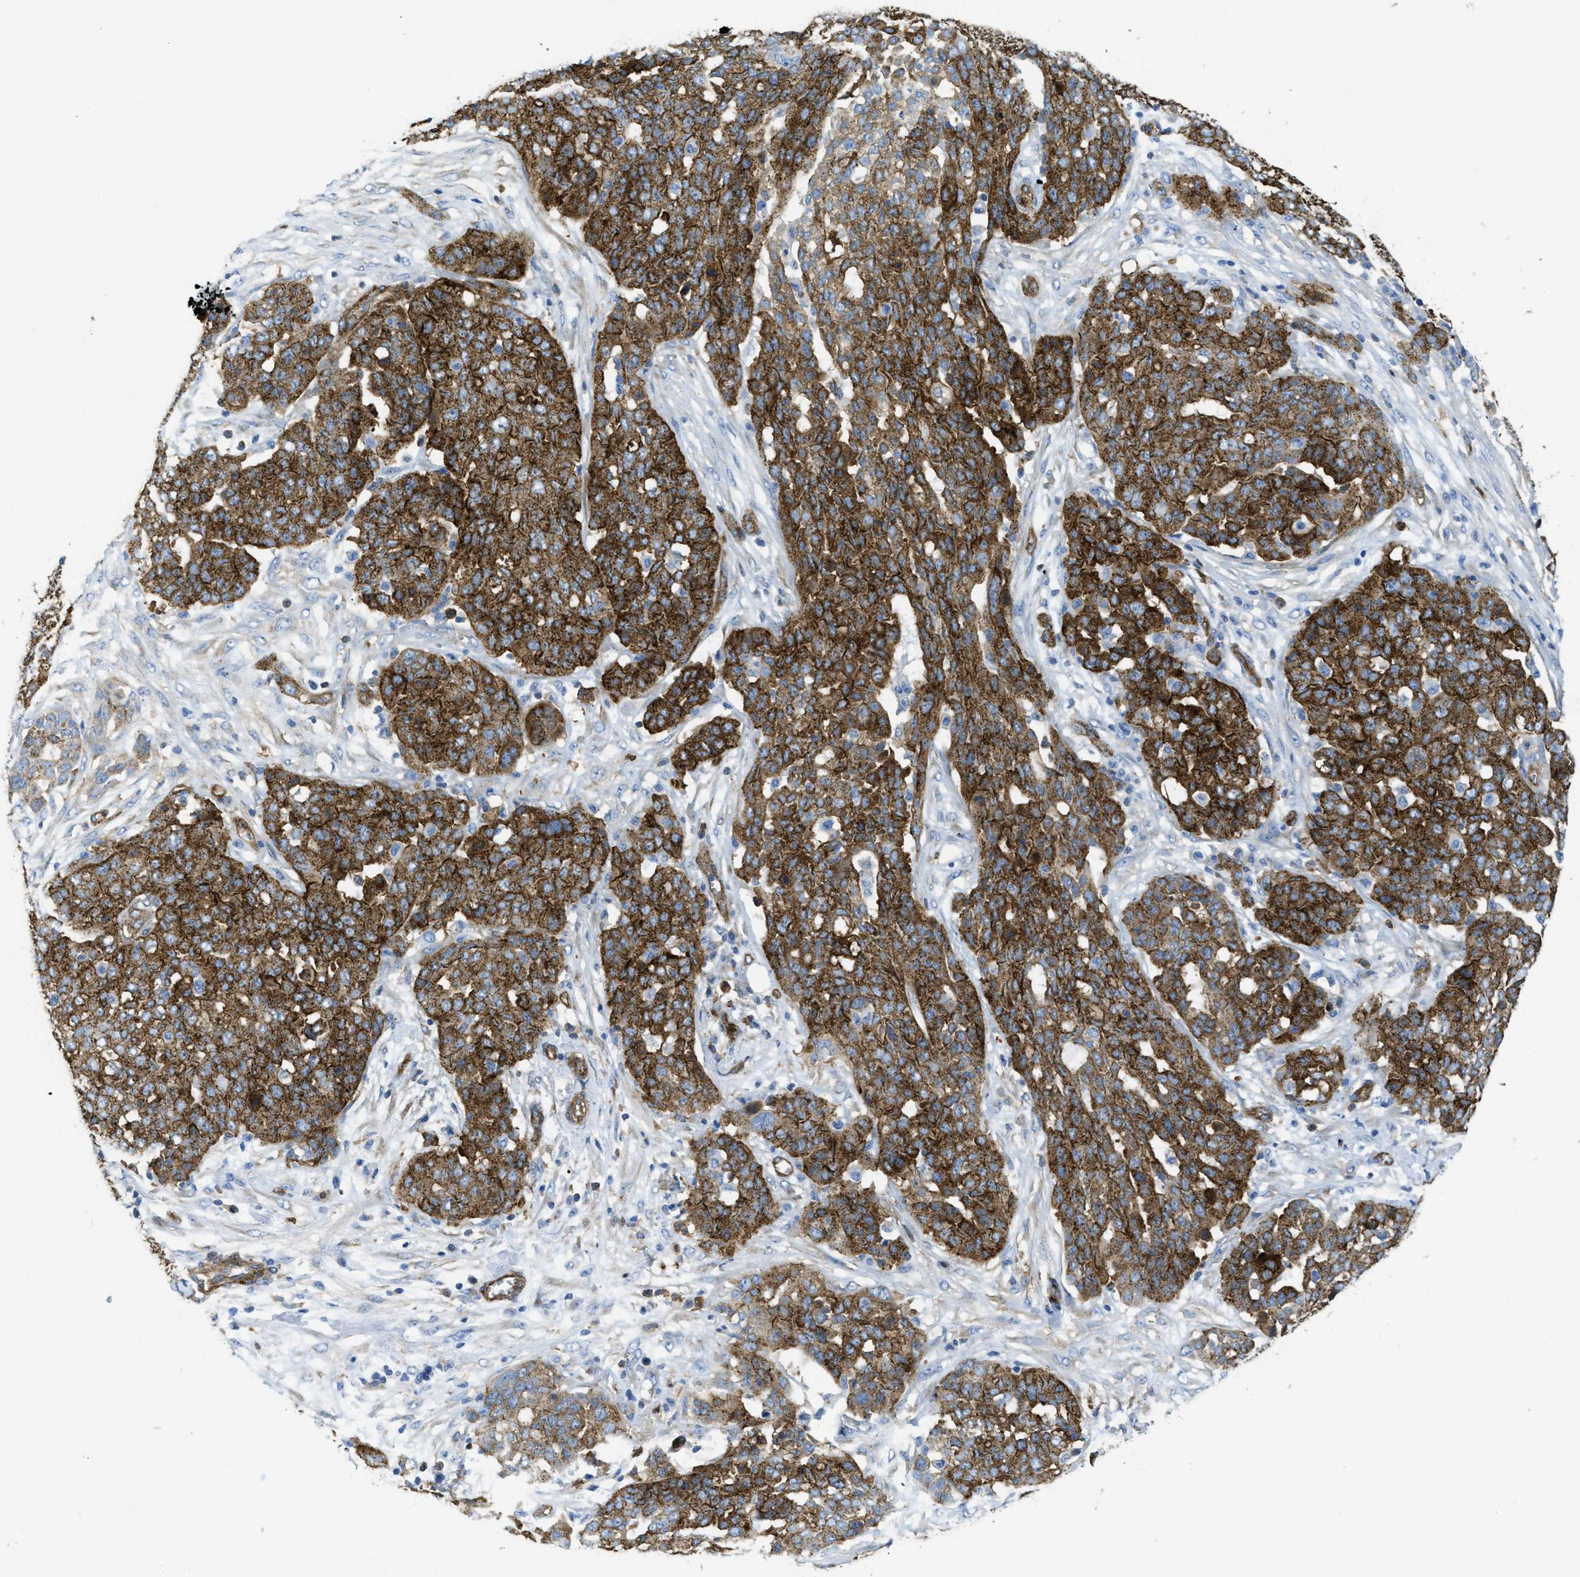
{"staining": {"intensity": "moderate", "quantity": ">75%", "location": "cytoplasmic/membranous"}, "tissue": "ovarian cancer", "cell_type": "Tumor cells", "image_type": "cancer", "snomed": [{"axis": "morphology", "description": "Cystadenocarcinoma, serous, NOS"}, {"axis": "topography", "description": "Soft tissue"}, {"axis": "topography", "description": "Ovary"}], "caption": "Immunohistochemistry (DAB) staining of human serous cystadenocarcinoma (ovarian) reveals moderate cytoplasmic/membranous protein positivity in approximately >75% of tumor cells. The protein of interest is stained brown, and the nuclei are stained in blue (DAB IHC with brightfield microscopy, high magnification).", "gene": "HIP1", "patient": {"sex": "female", "age": 57}}